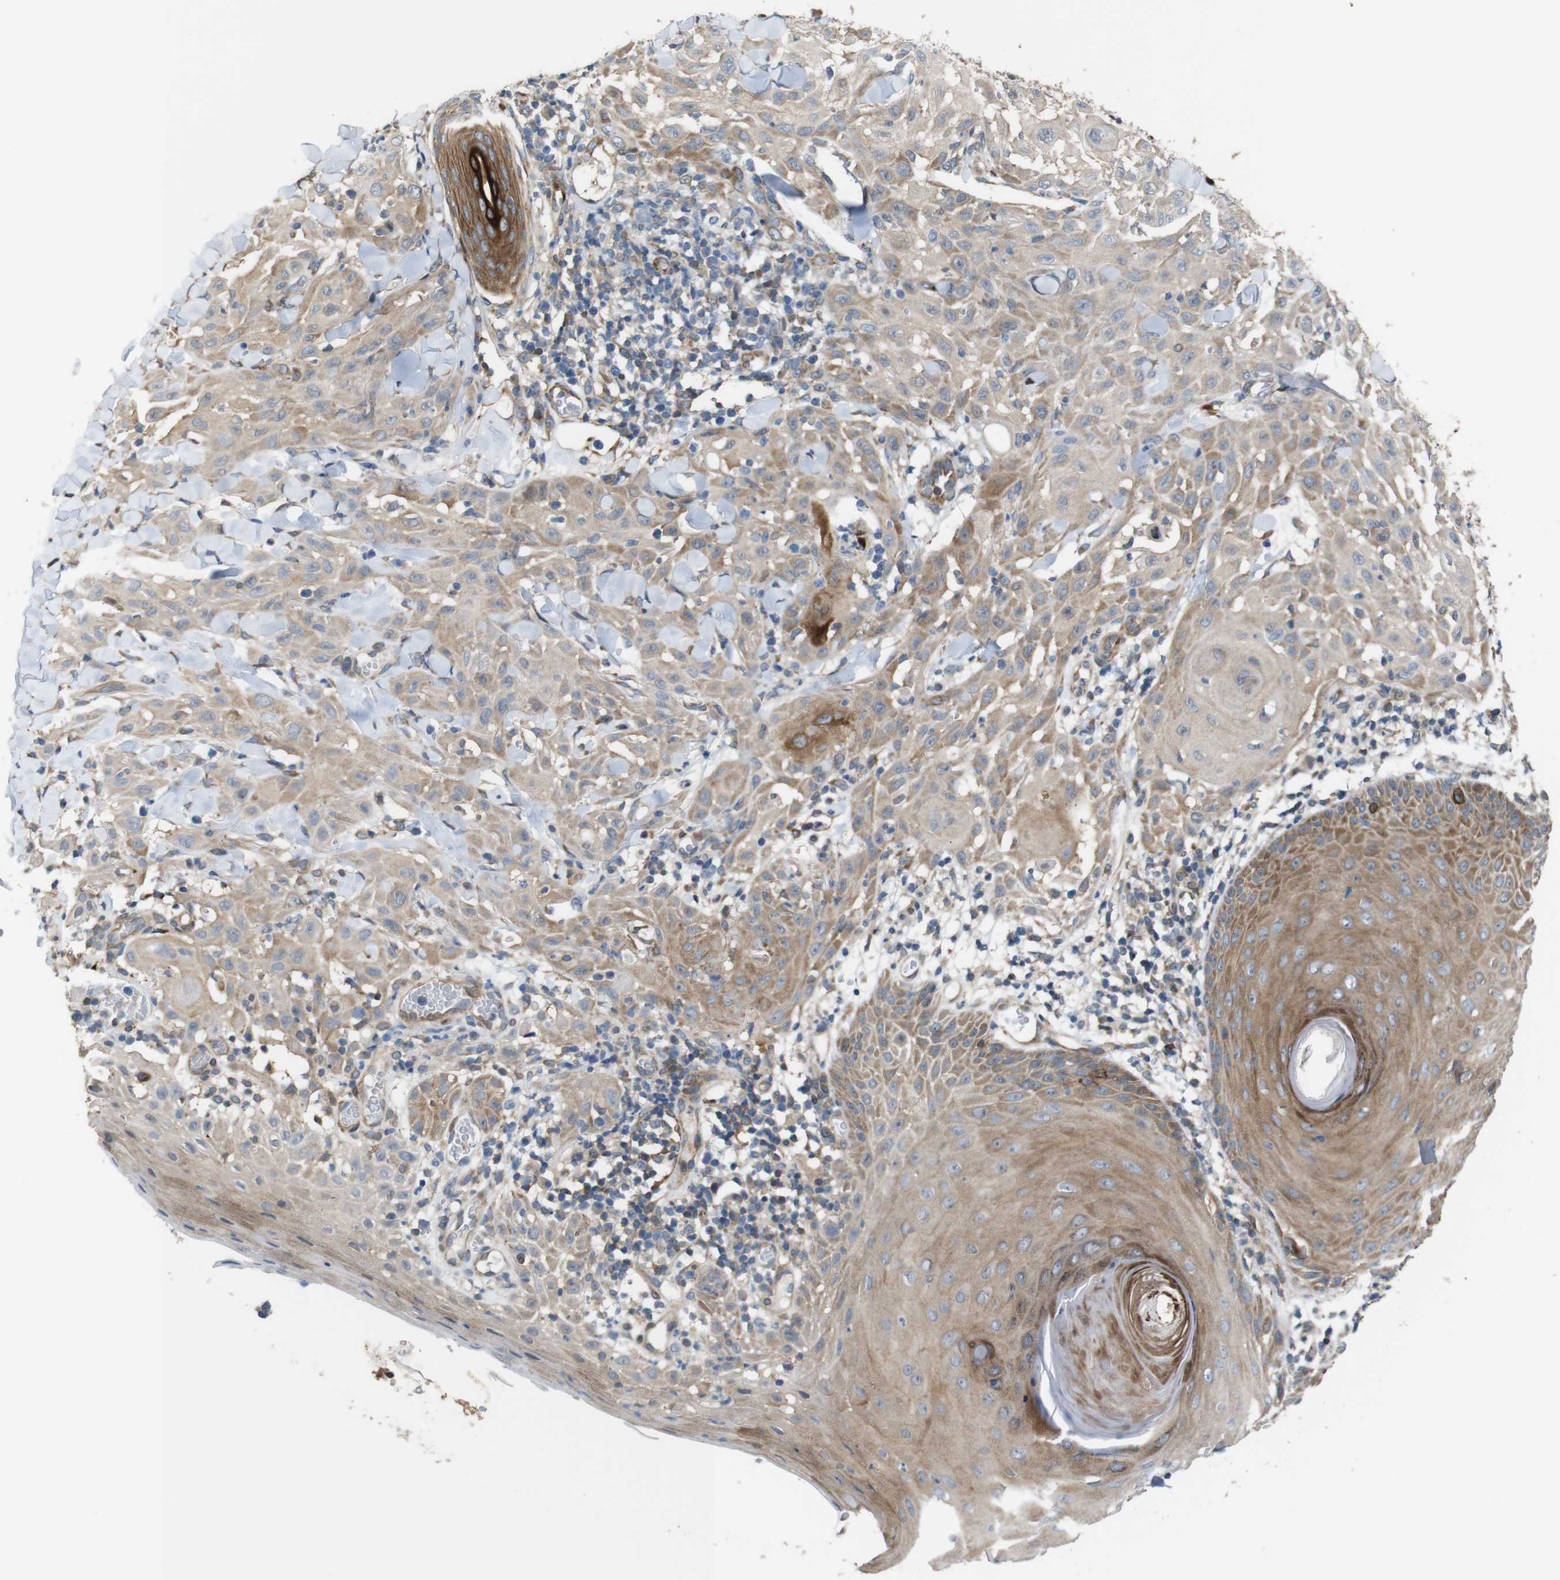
{"staining": {"intensity": "moderate", "quantity": ">75%", "location": "cytoplasmic/membranous"}, "tissue": "skin cancer", "cell_type": "Tumor cells", "image_type": "cancer", "snomed": [{"axis": "morphology", "description": "Squamous cell carcinoma, NOS"}, {"axis": "topography", "description": "Skin"}], "caption": "A micrograph of skin cancer (squamous cell carcinoma) stained for a protein displays moderate cytoplasmic/membranous brown staining in tumor cells.", "gene": "PCOLCE2", "patient": {"sex": "male", "age": 24}}